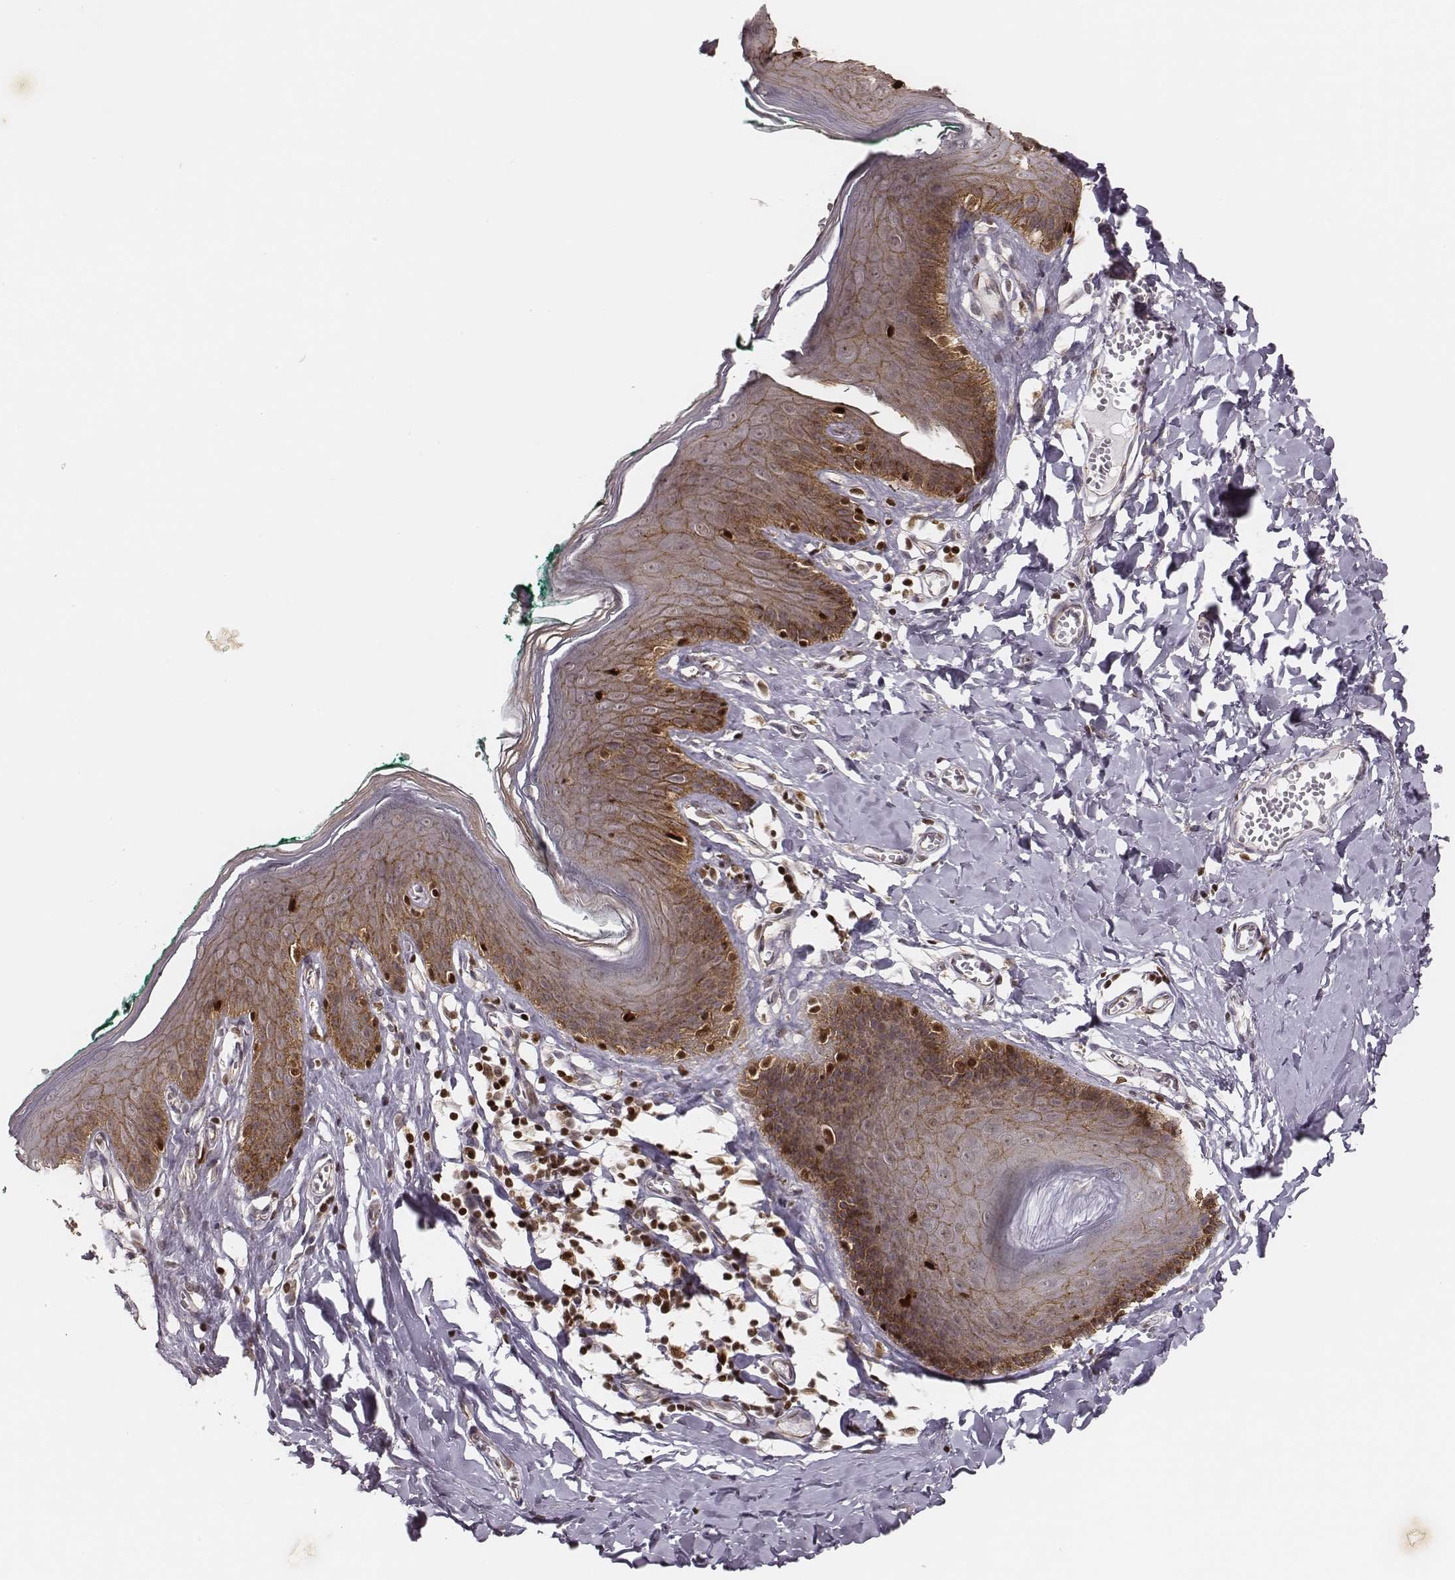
{"staining": {"intensity": "moderate", "quantity": ">75%", "location": "cytoplasmic/membranous"}, "tissue": "skin", "cell_type": "Epidermal cells", "image_type": "normal", "snomed": [{"axis": "morphology", "description": "Normal tissue, NOS"}, {"axis": "topography", "description": "Vulva"}, {"axis": "topography", "description": "Peripheral nerve tissue"}], "caption": "Normal skin was stained to show a protein in brown. There is medium levels of moderate cytoplasmic/membranous staining in about >75% of epidermal cells. The staining was performed using DAB to visualize the protein expression in brown, while the nuclei were stained in blue with hematoxylin (Magnification: 20x).", "gene": "WDR59", "patient": {"sex": "female", "age": 66}}